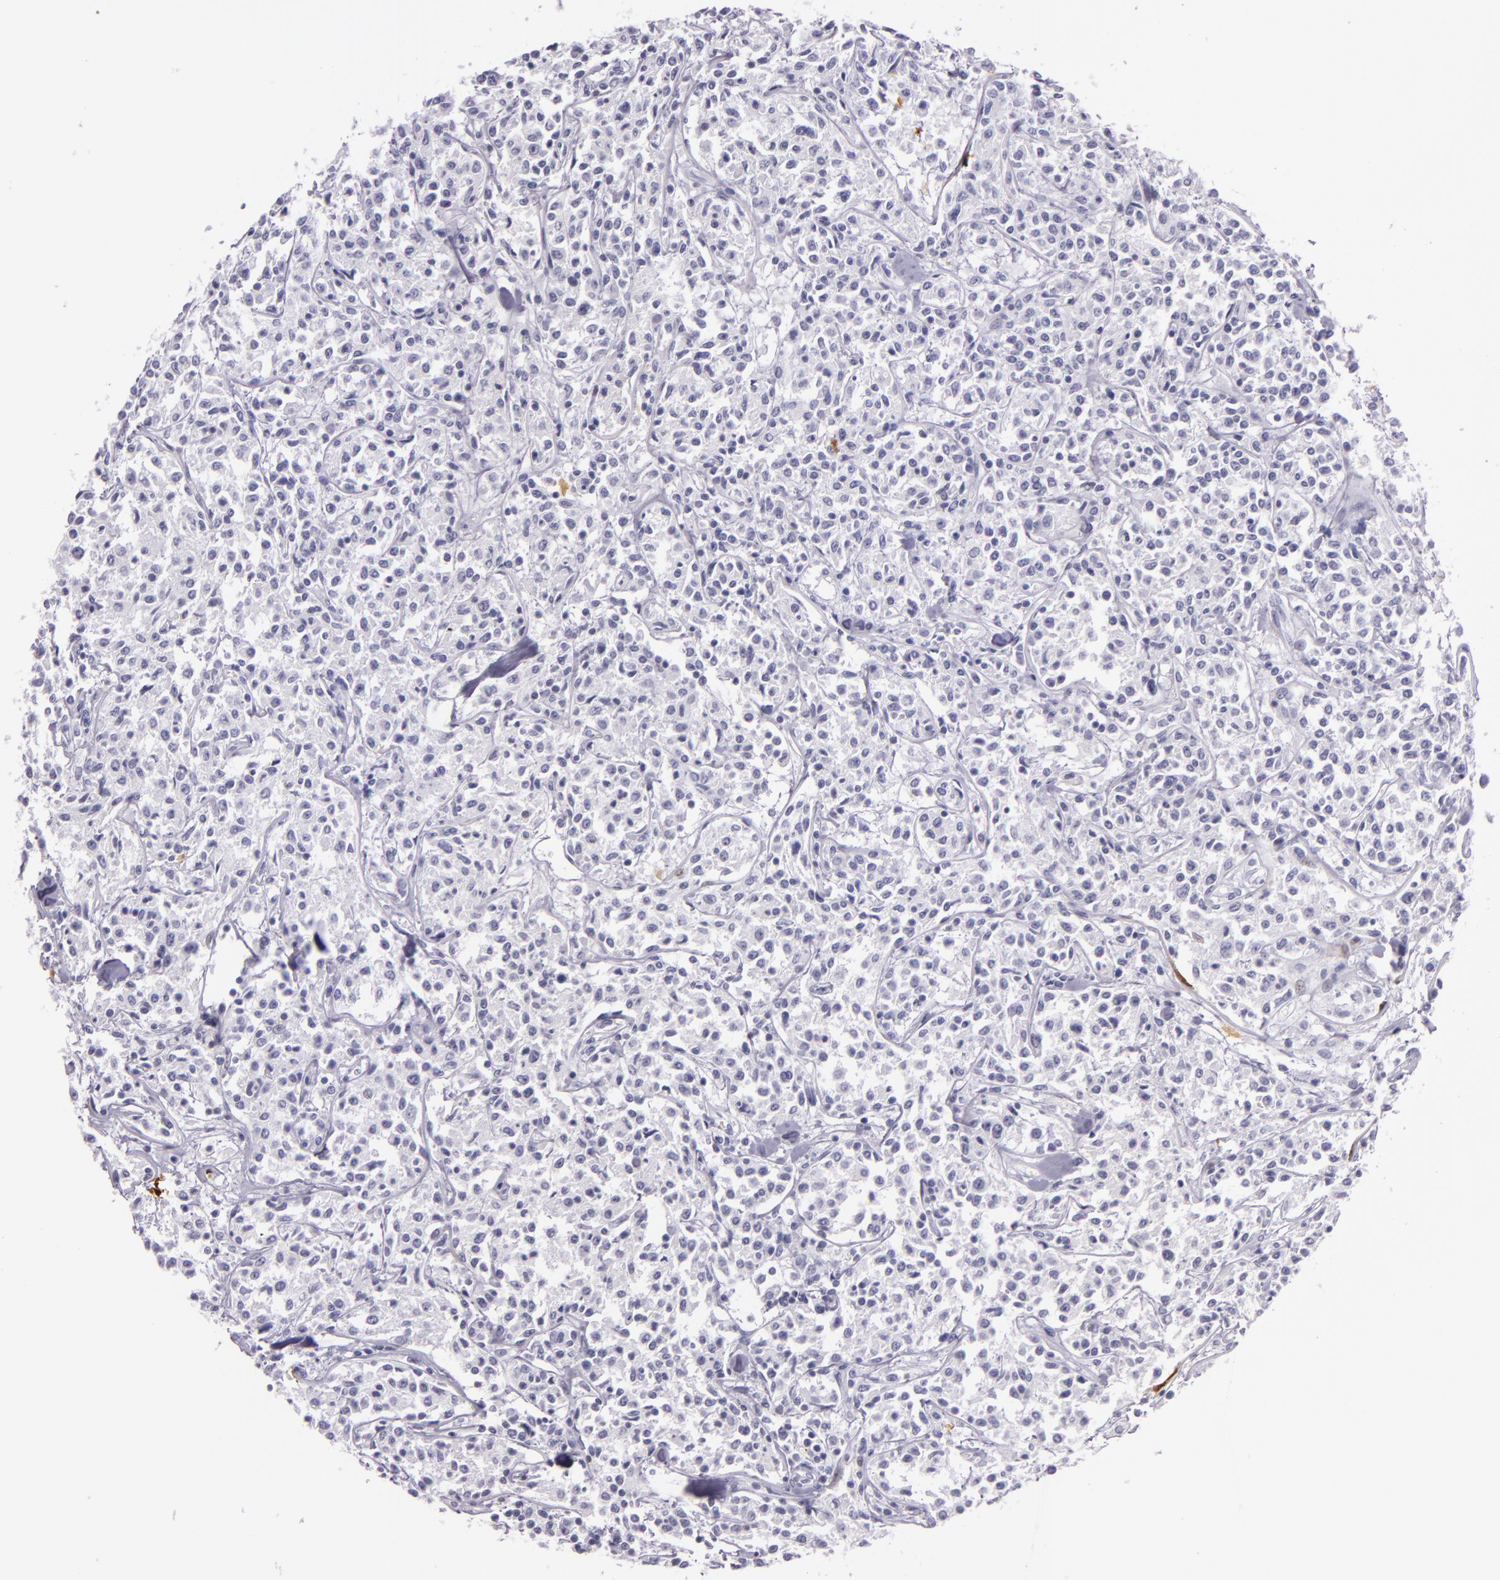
{"staining": {"intensity": "negative", "quantity": "none", "location": "none"}, "tissue": "lymphoma", "cell_type": "Tumor cells", "image_type": "cancer", "snomed": [{"axis": "morphology", "description": "Malignant lymphoma, non-Hodgkin's type, Low grade"}, {"axis": "topography", "description": "Small intestine"}], "caption": "The IHC micrograph has no significant staining in tumor cells of lymphoma tissue.", "gene": "MT1A", "patient": {"sex": "female", "age": 59}}